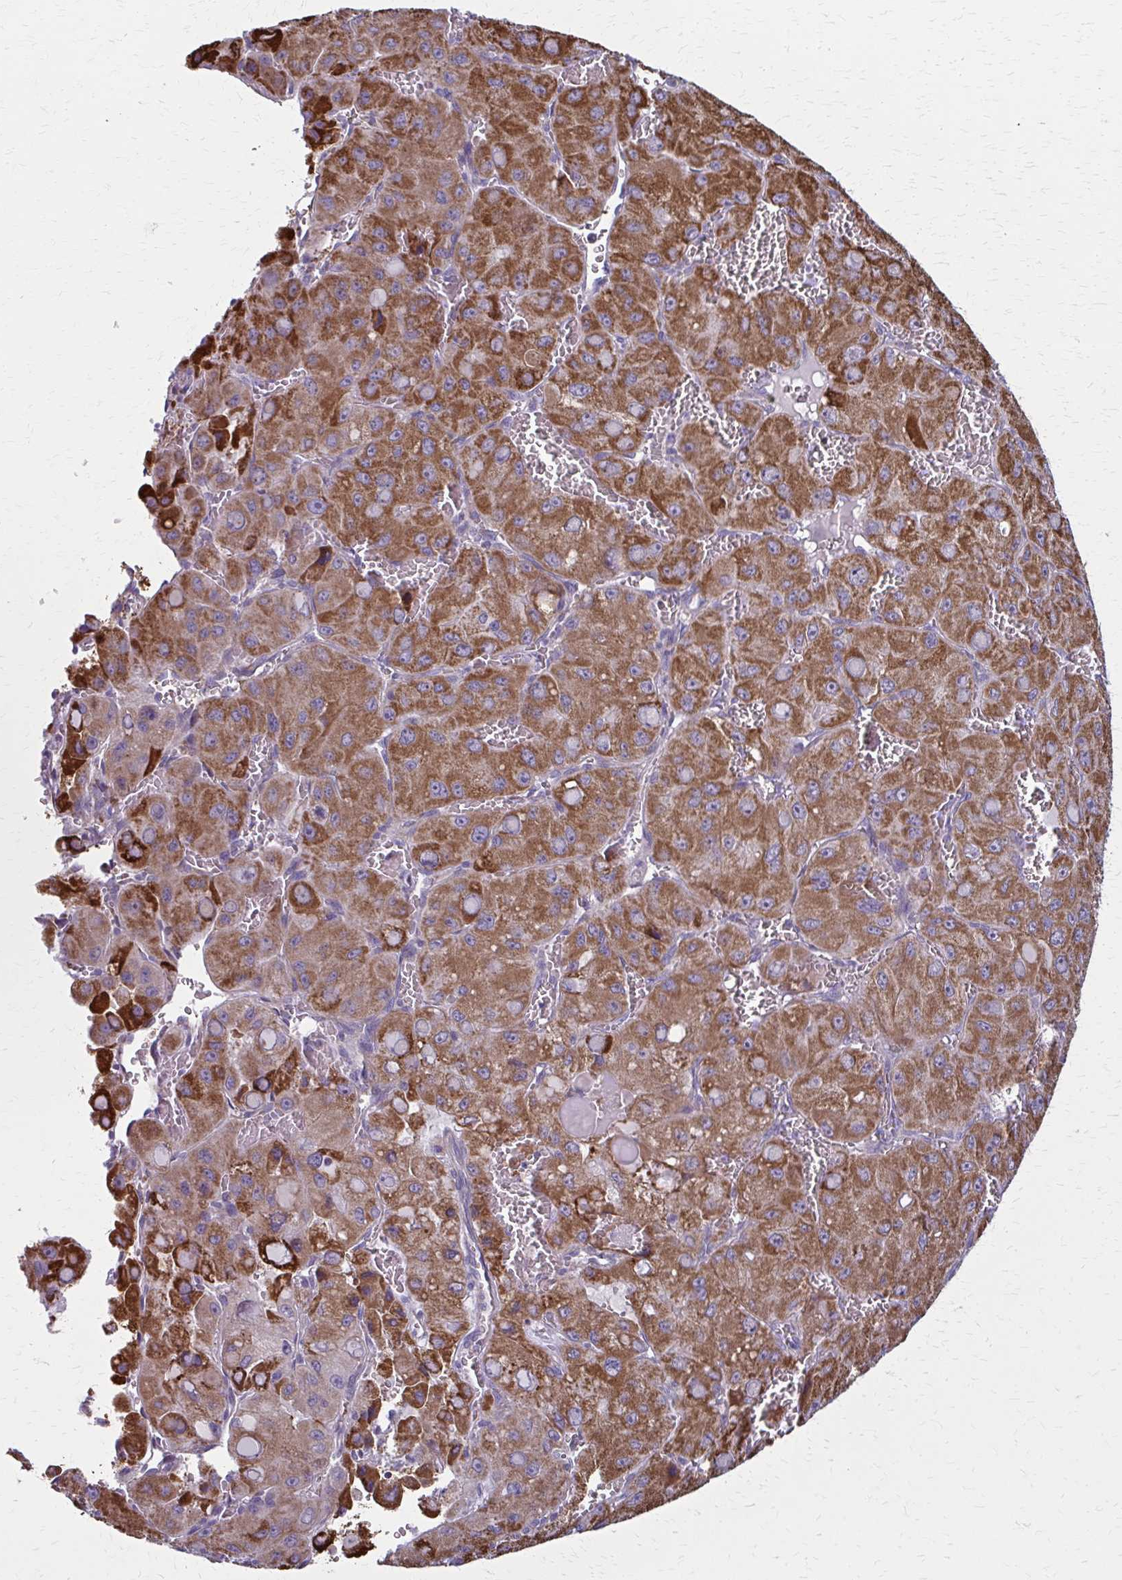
{"staining": {"intensity": "moderate", "quantity": ">75%", "location": "cytoplasmic/membranous"}, "tissue": "liver cancer", "cell_type": "Tumor cells", "image_type": "cancer", "snomed": [{"axis": "morphology", "description": "Carcinoma, Hepatocellular, NOS"}, {"axis": "topography", "description": "Liver"}], "caption": "A high-resolution photomicrograph shows immunohistochemistry (IHC) staining of liver hepatocellular carcinoma, which displays moderate cytoplasmic/membranous staining in about >75% of tumor cells. Immunohistochemistry stains the protein of interest in brown and the nuclei are stained blue.", "gene": "TVP23A", "patient": {"sex": "male", "age": 27}}